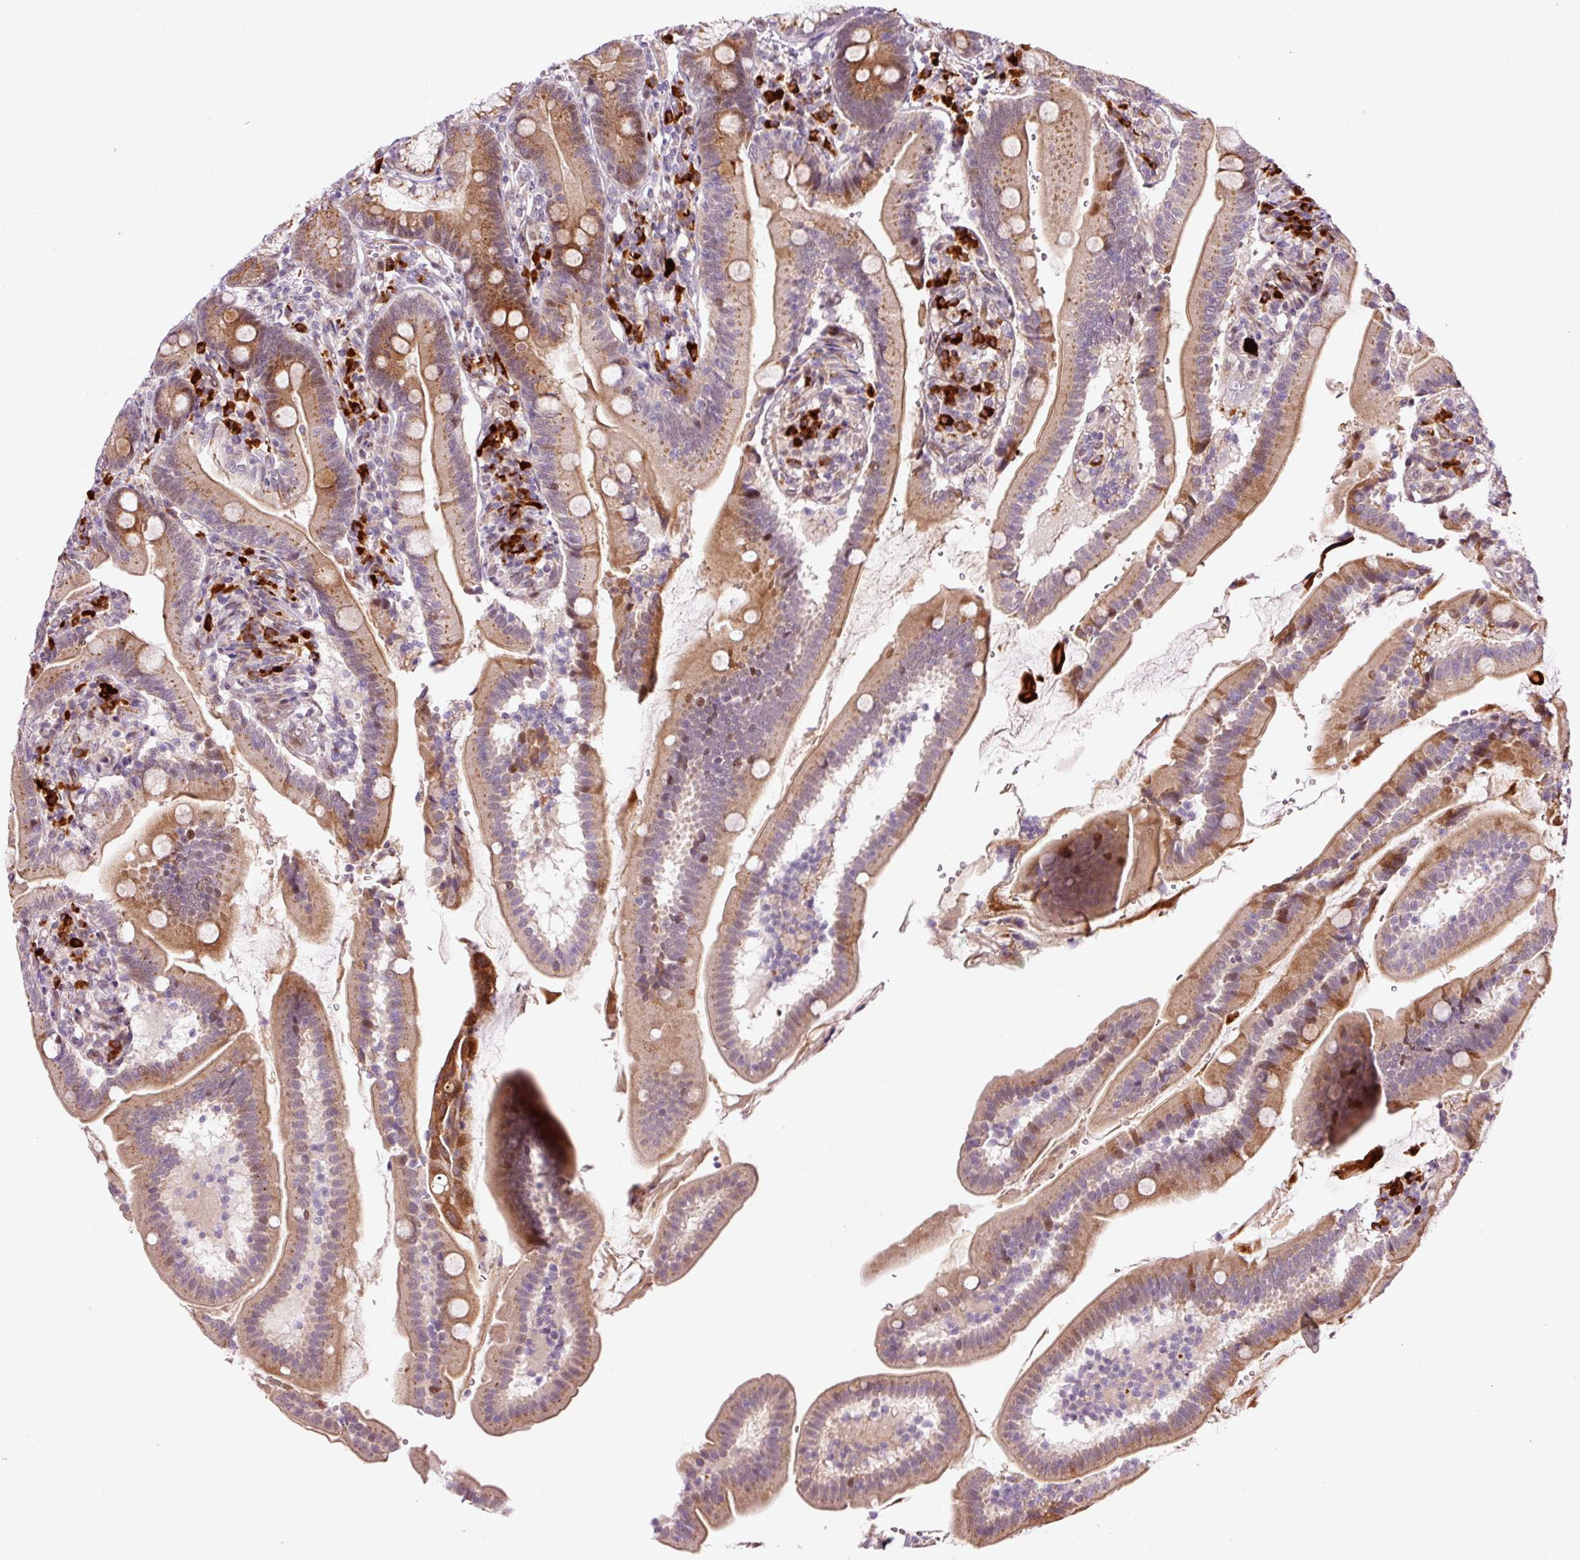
{"staining": {"intensity": "moderate", "quantity": ">75%", "location": "cytoplasmic/membranous"}, "tissue": "duodenum", "cell_type": "Glandular cells", "image_type": "normal", "snomed": [{"axis": "morphology", "description": "Normal tissue, NOS"}, {"axis": "topography", "description": "Duodenum"}], "caption": "High-power microscopy captured an immunohistochemistry (IHC) micrograph of normal duodenum, revealing moderate cytoplasmic/membranous positivity in approximately >75% of glandular cells.", "gene": "ANKRD20A1", "patient": {"sex": "female", "age": 67}}